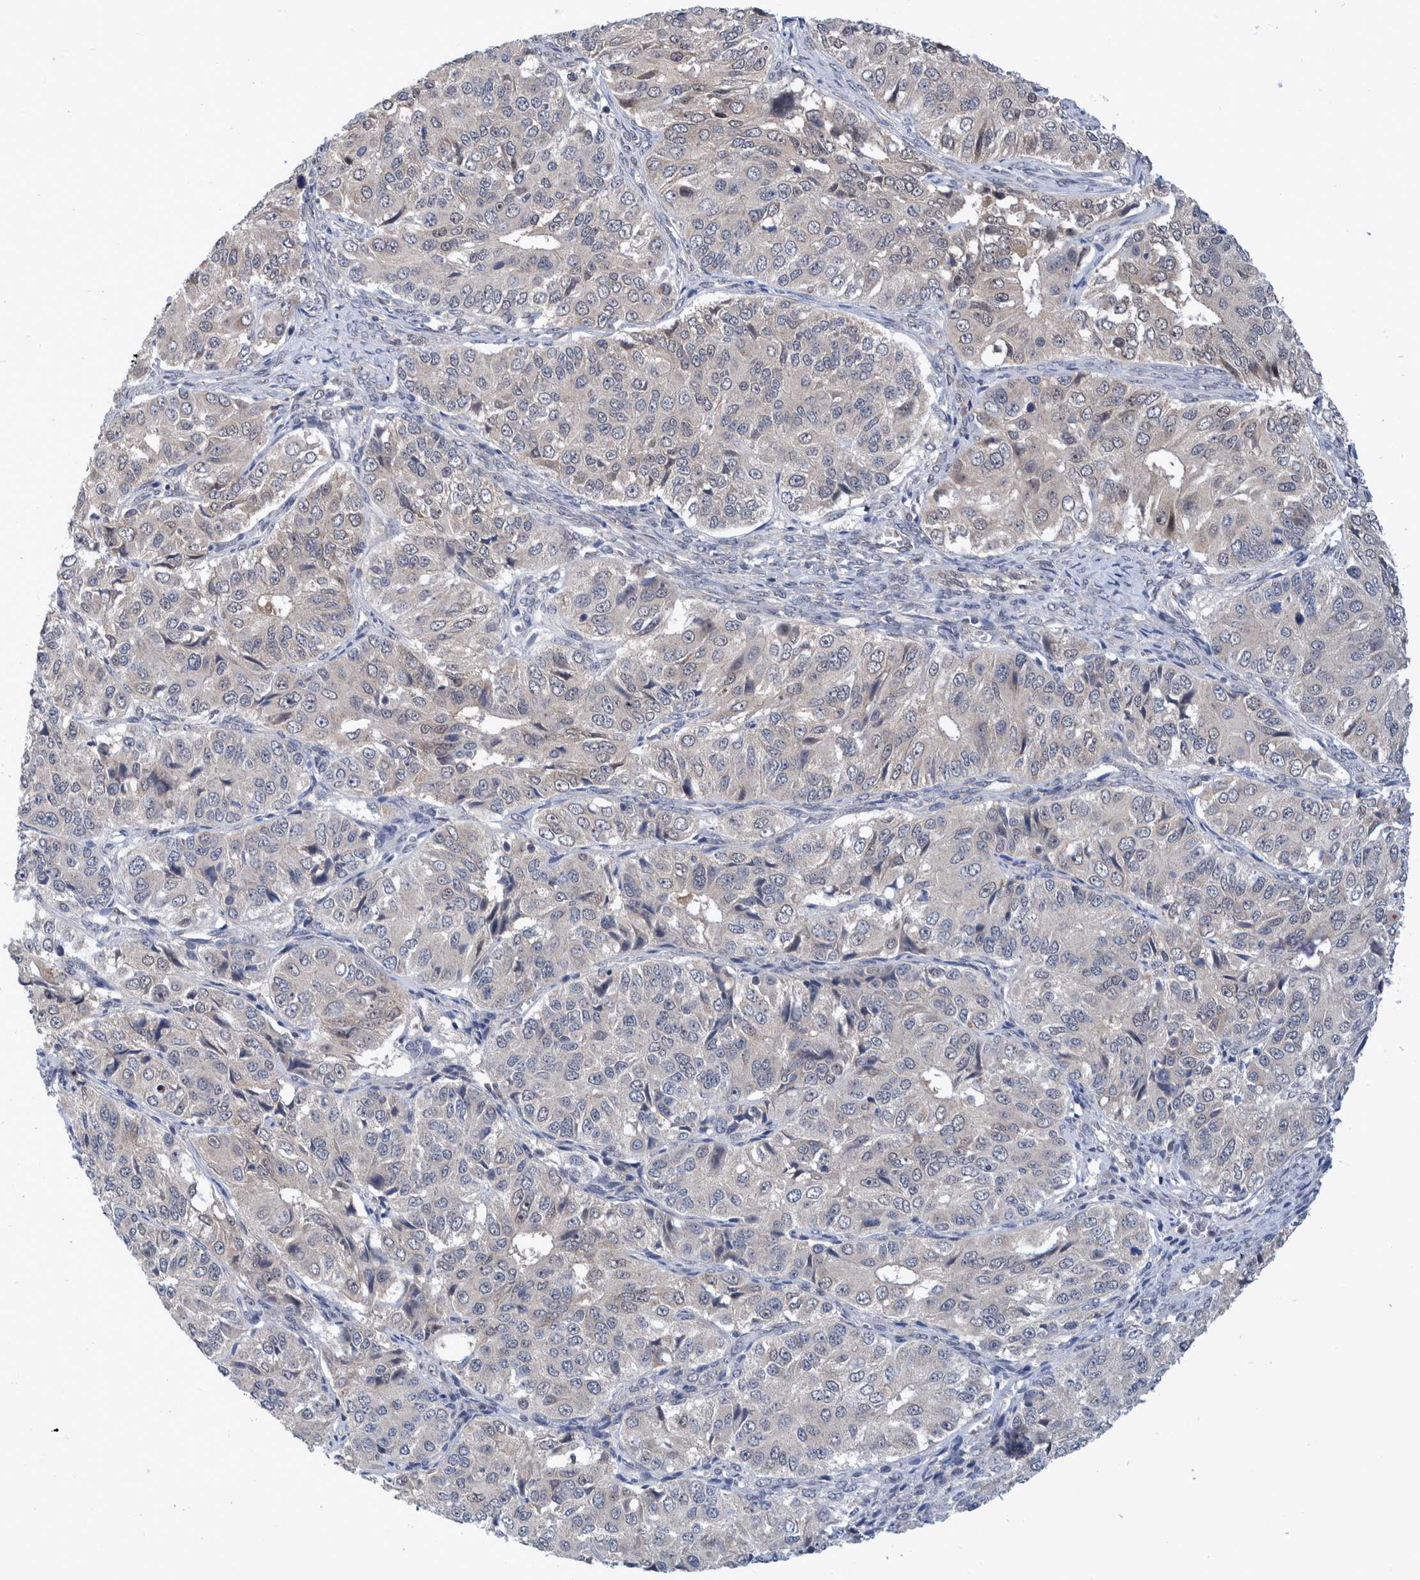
{"staining": {"intensity": "negative", "quantity": "none", "location": "none"}, "tissue": "ovarian cancer", "cell_type": "Tumor cells", "image_type": "cancer", "snomed": [{"axis": "morphology", "description": "Carcinoma, endometroid"}, {"axis": "topography", "description": "Ovary"}], "caption": "Protein analysis of ovarian cancer (endometroid carcinoma) reveals no significant staining in tumor cells. (Immunohistochemistry (ihc), brightfield microscopy, high magnification).", "gene": "PLPBP", "patient": {"sex": "female", "age": 51}}